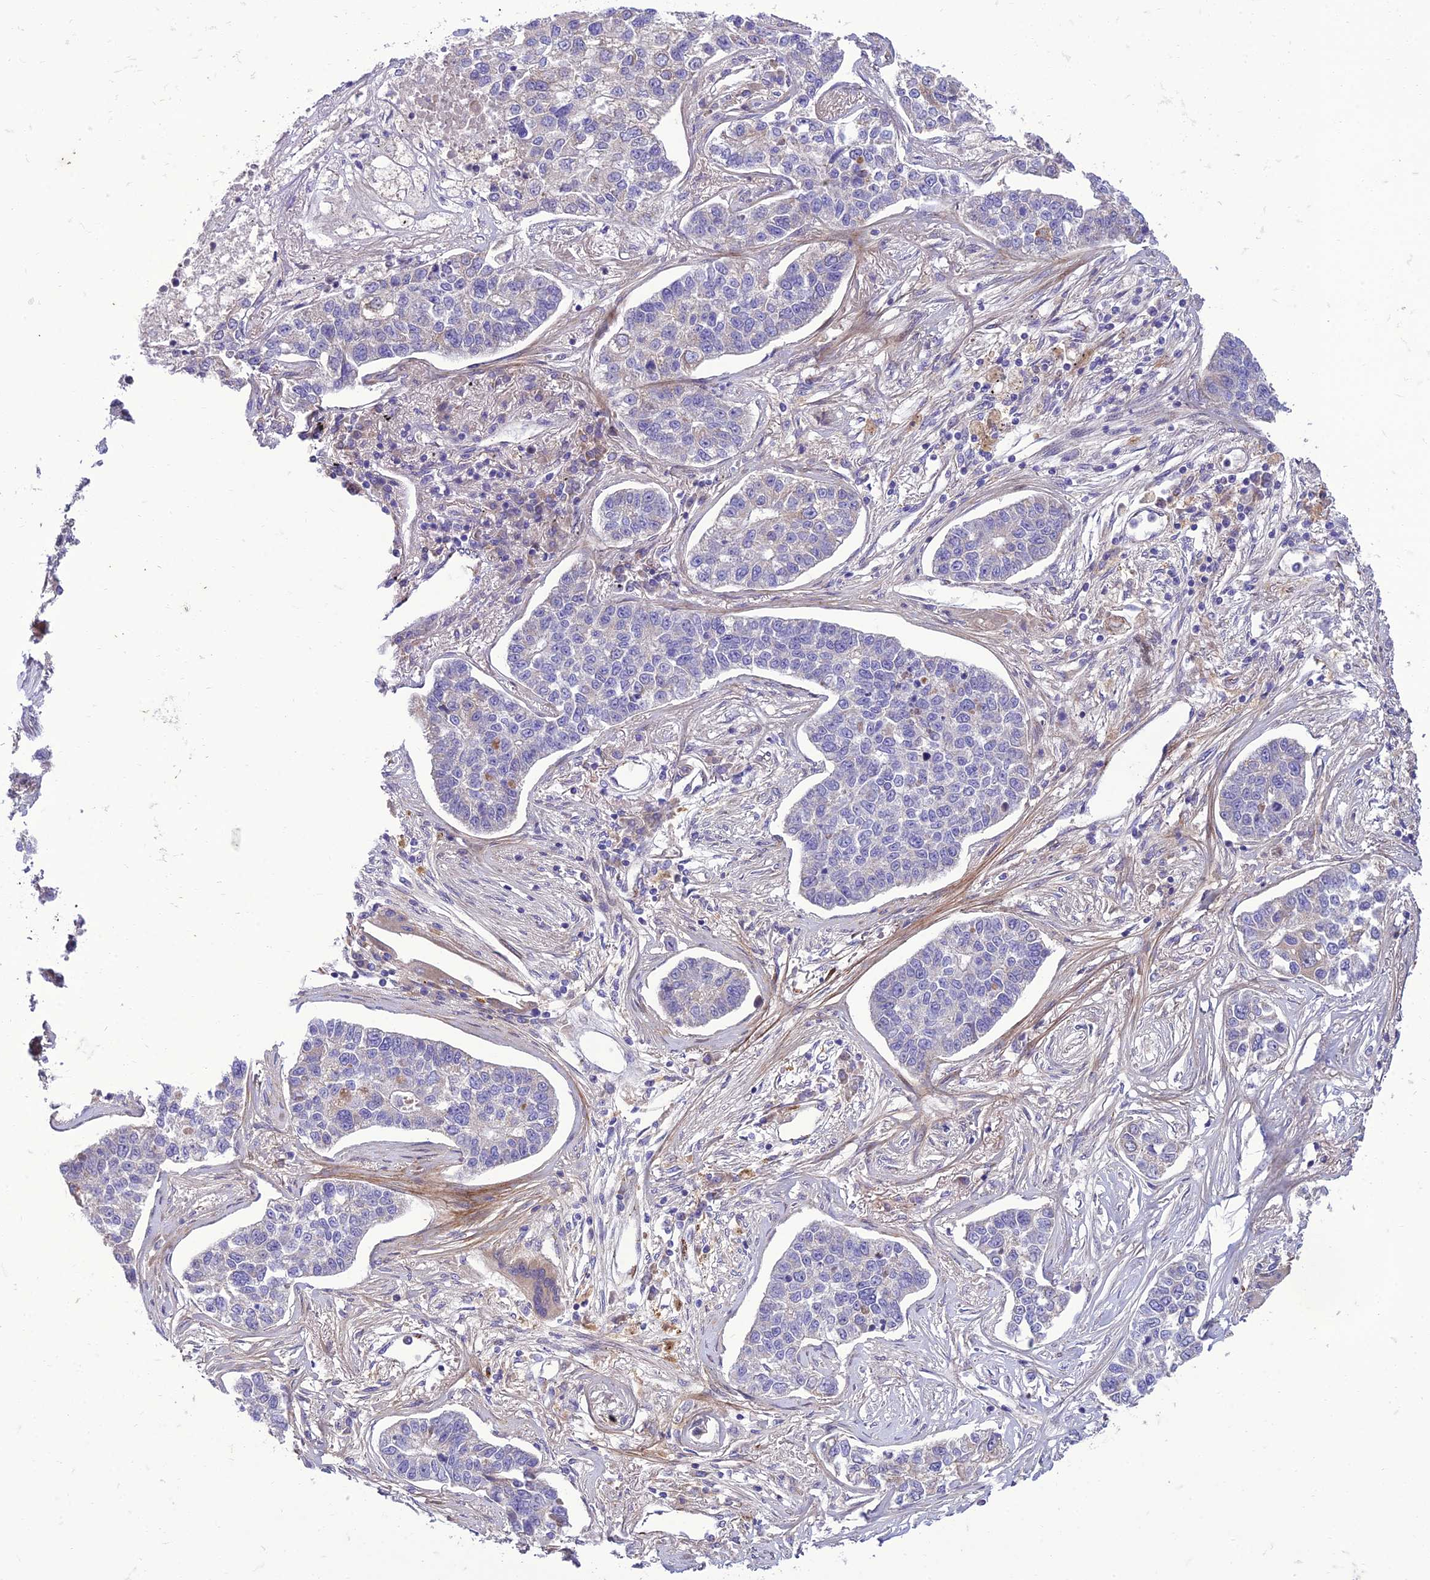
{"staining": {"intensity": "negative", "quantity": "none", "location": "none"}, "tissue": "lung cancer", "cell_type": "Tumor cells", "image_type": "cancer", "snomed": [{"axis": "morphology", "description": "Adenocarcinoma, NOS"}, {"axis": "topography", "description": "Lung"}], "caption": "High power microscopy micrograph of an immunohistochemistry (IHC) histopathology image of lung cancer, revealing no significant positivity in tumor cells. (Brightfield microscopy of DAB (3,3'-diaminobenzidine) immunohistochemistry (IHC) at high magnification).", "gene": "SEL1L3", "patient": {"sex": "male", "age": 49}}